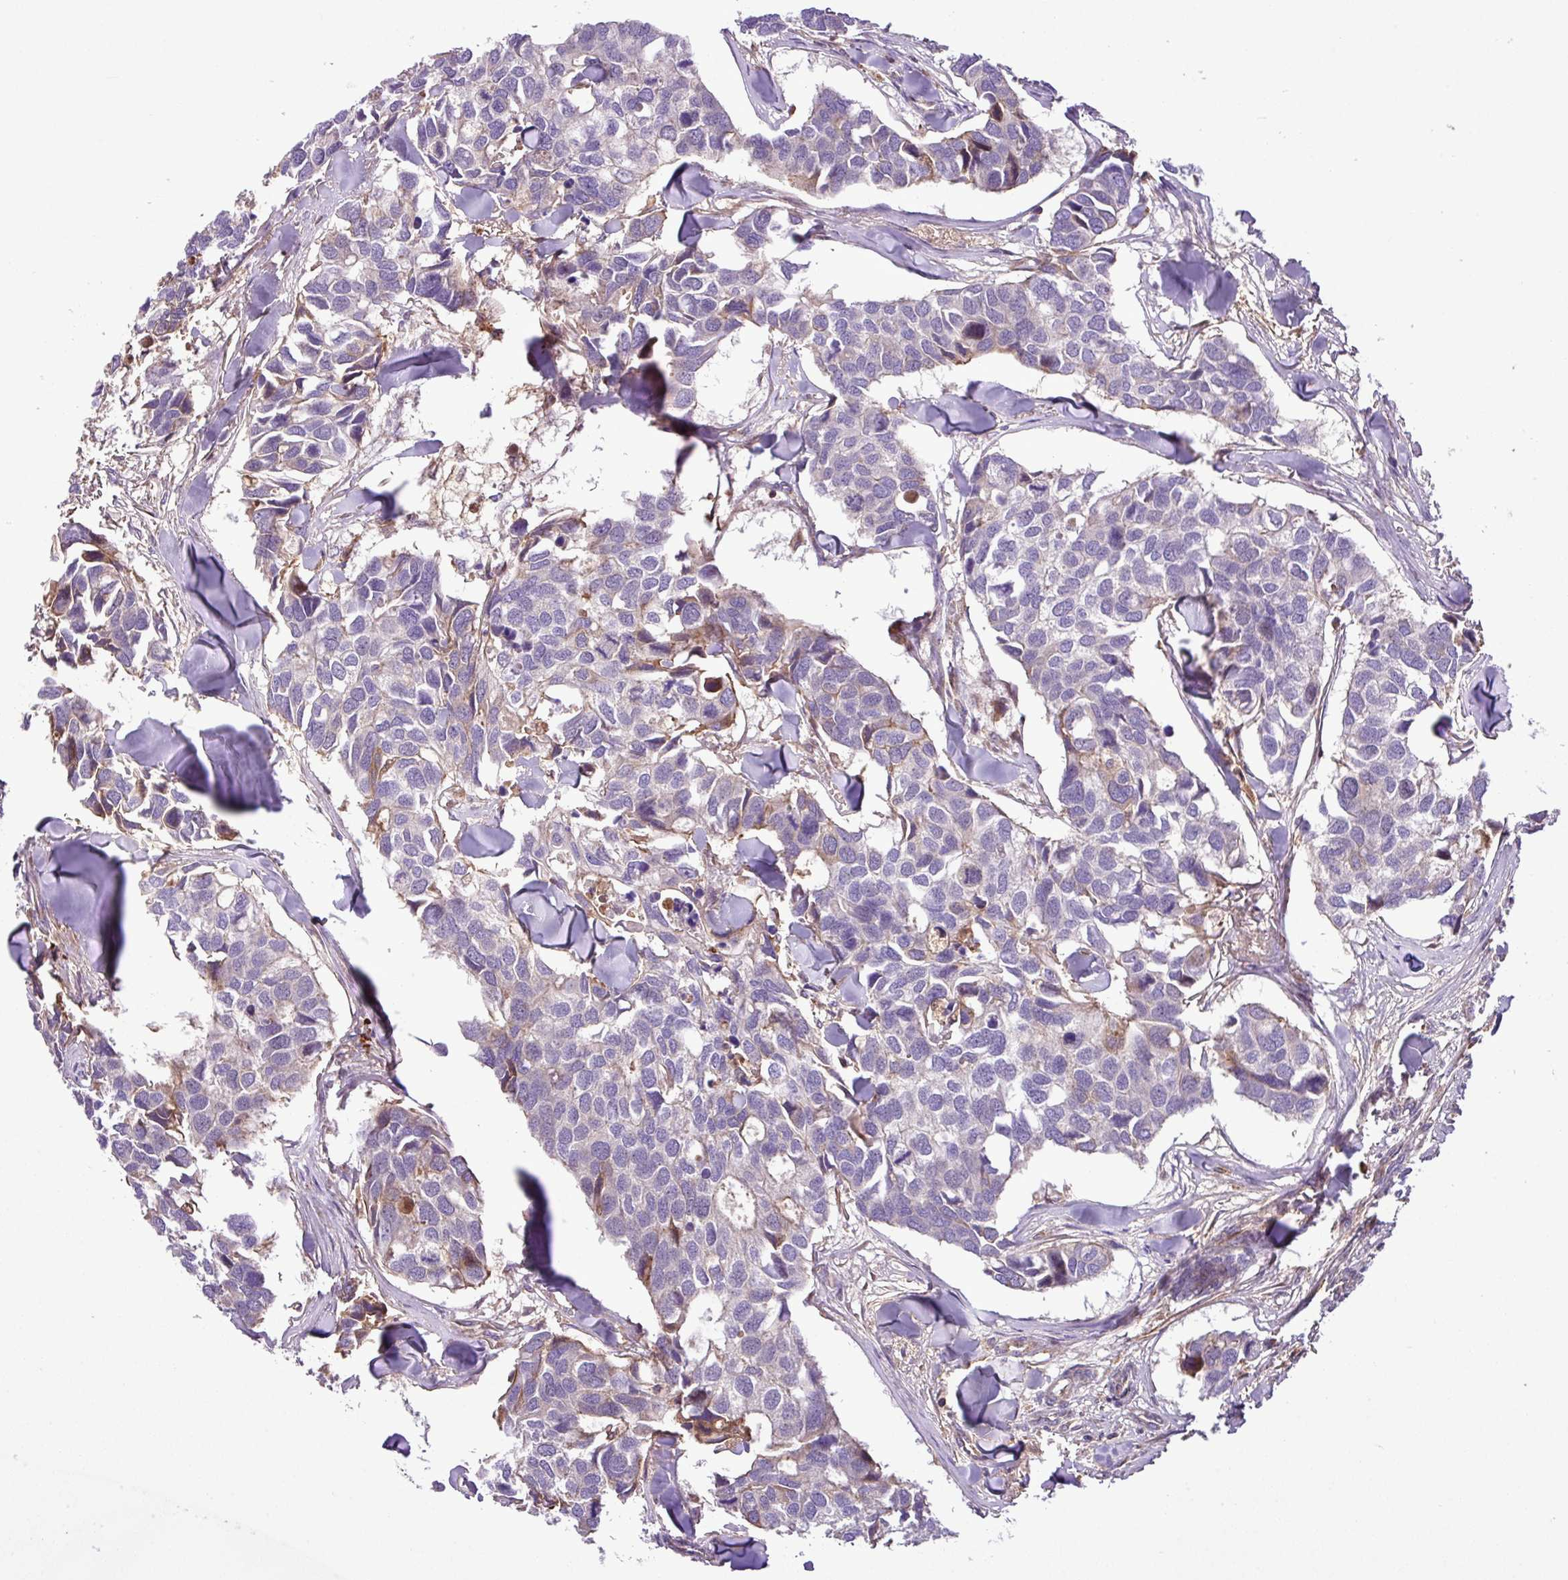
{"staining": {"intensity": "moderate", "quantity": "<25%", "location": "nuclear"}, "tissue": "breast cancer", "cell_type": "Tumor cells", "image_type": "cancer", "snomed": [{"axis": "morphology", "description": "Duct carcinoma"}, {"axis": "topography", "description": "Breast"}], "caption": "Breast invasive ductal carcinoma tissue reveals moderate nuclear positivity in about <25% of tumor cells, visualized by immunohistochemistry.", "gene": "ZNF266", "patient": {"sex": "female", "age": 83}}